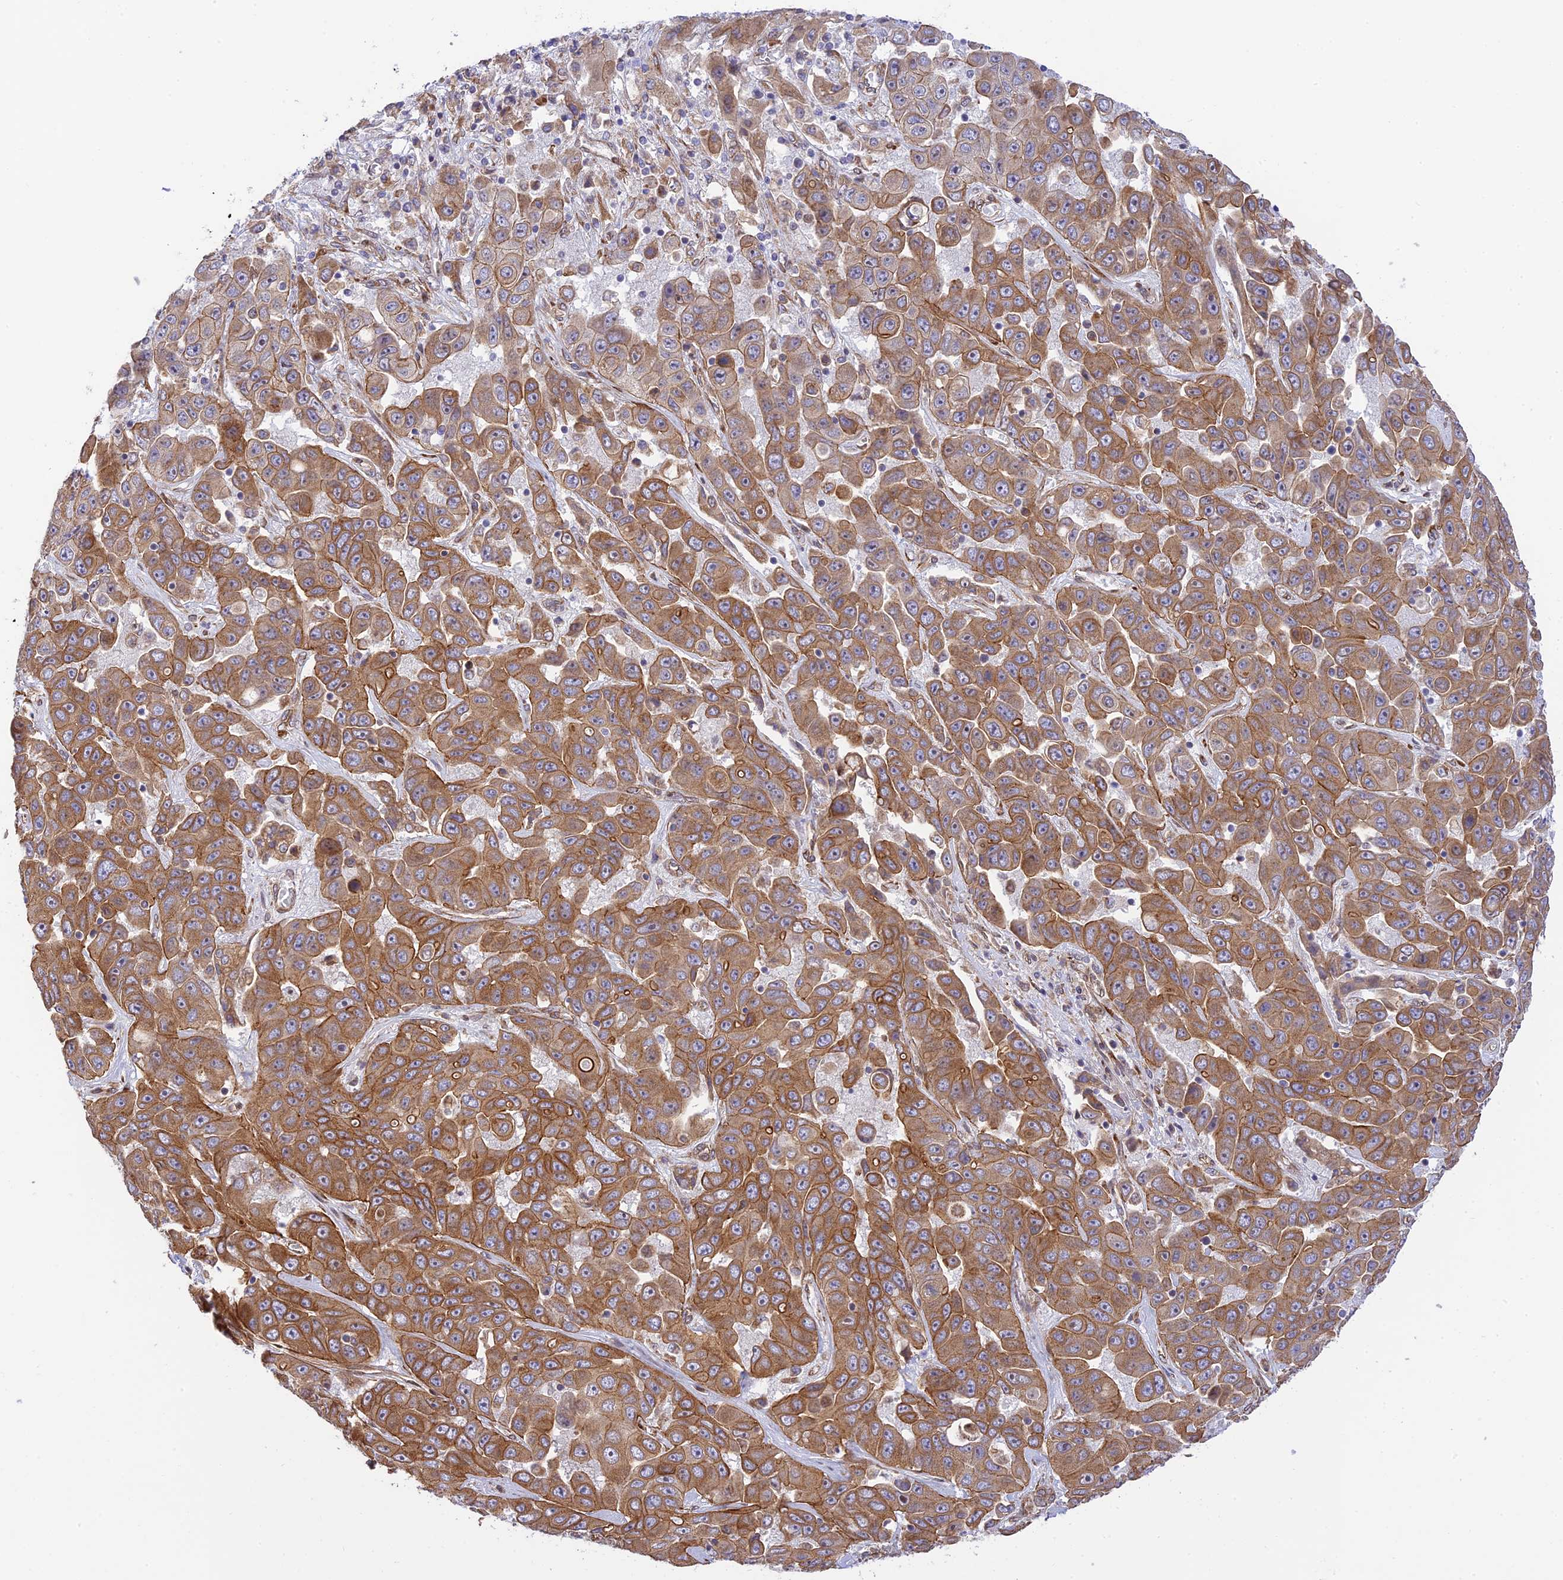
{"staining": {"intensity": "moderate", "quantity": ">75%", "location": "cytoplasmic/membranous"}, "tissue": "liver cancer", "cell_type": "Tumor cells", "image_type": "cancer", "snomed": [{"axis": "morphology", "description": "Cholangiocarcinoma"}, {"axis": "topography", "description": "Liver"}], "caption": "Immunohistochemistry of liver cancer shows medium levels of moderate cytoplasmic/membranous staining in about >75% of tumor cells.", "gene": "EXOC3L4", "patient": {"sex": "female", "age": 52}}